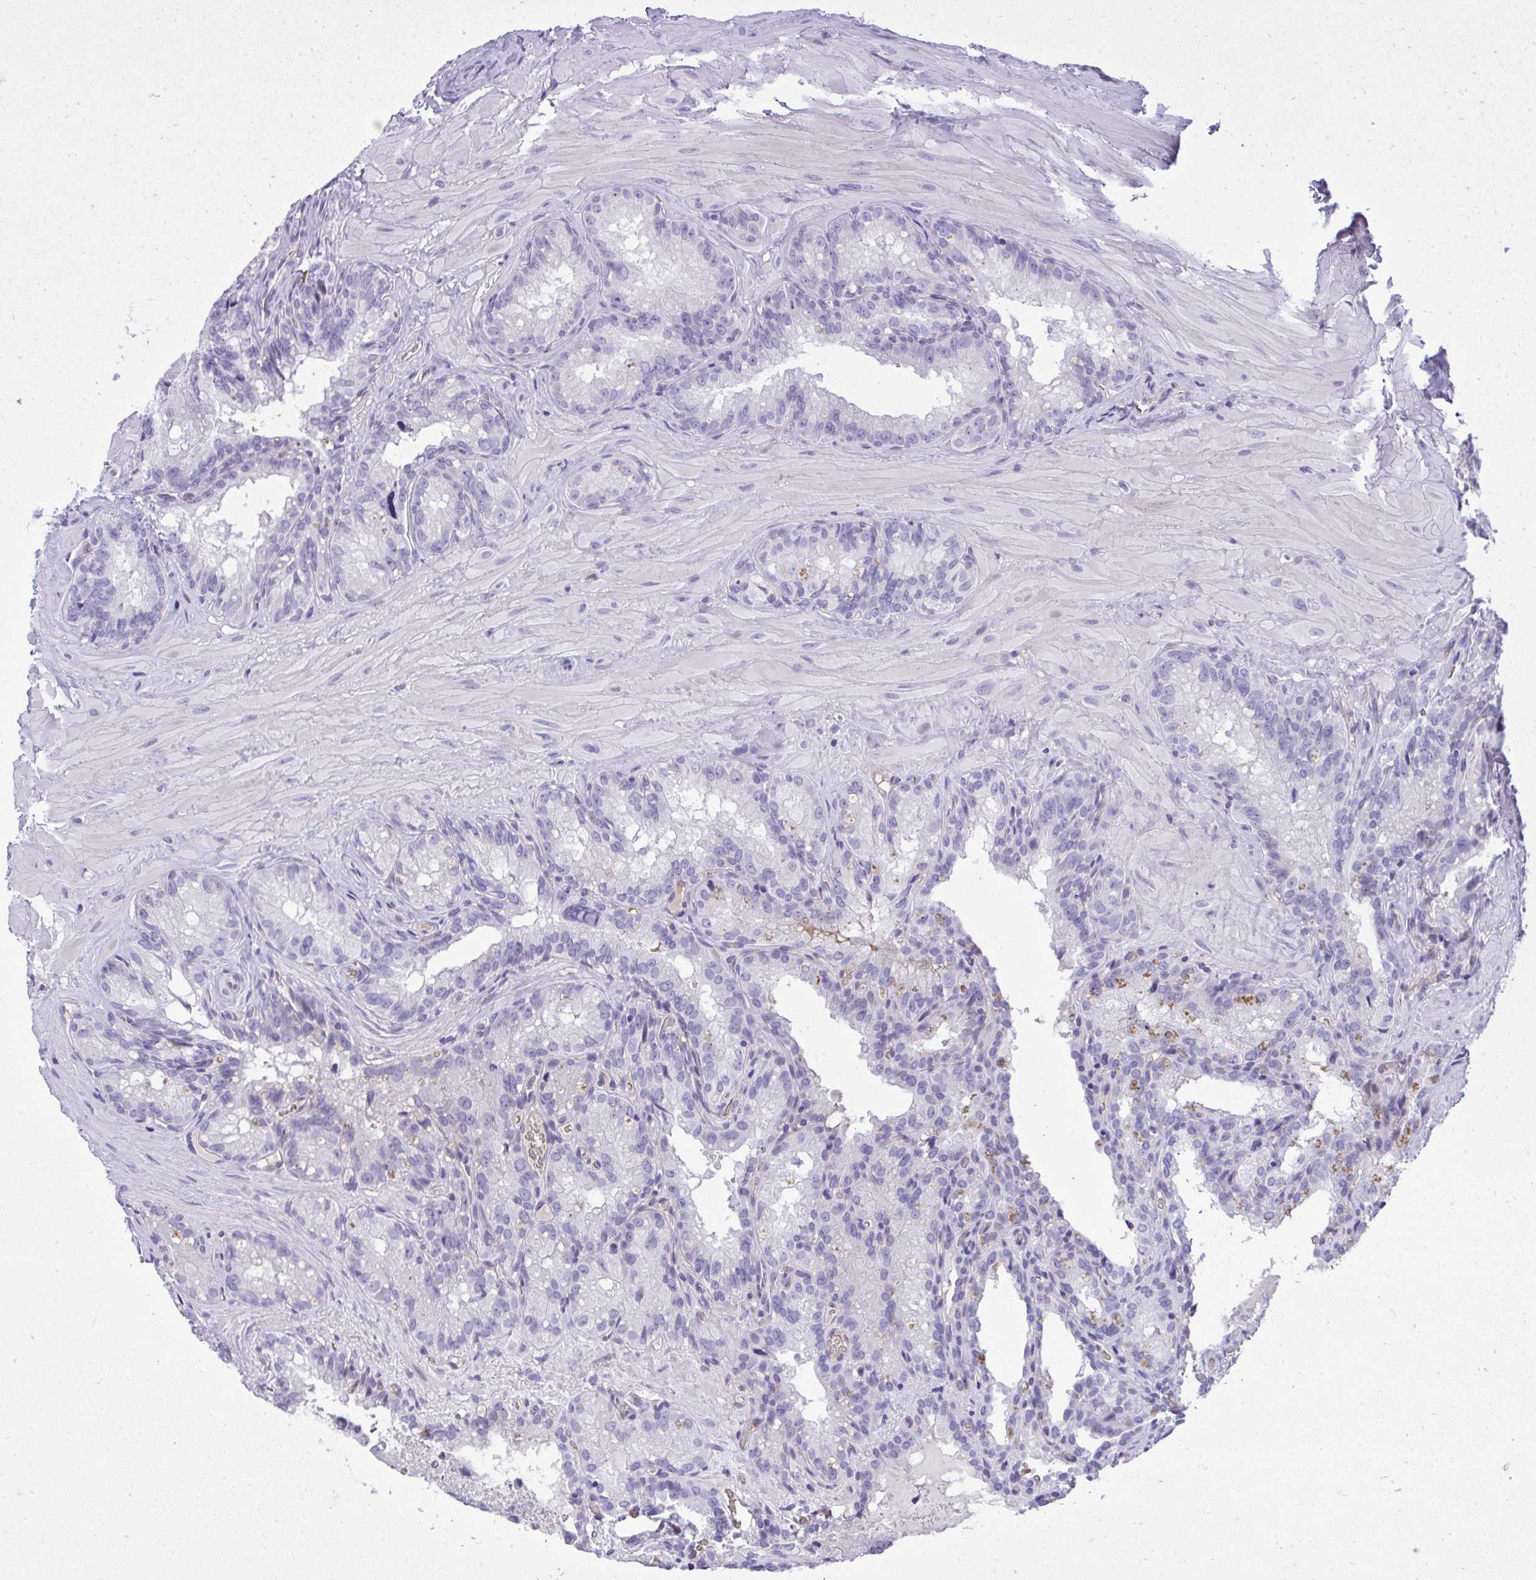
{"staining": {"intensity": "negative", "quantity": "none", "location": "none"}, "tissue": "seminal vesicle", "cell_type": "Glandular cells", "image_type": "normal", "snomed": [{"axis": "morphology", "description": "Normal tissue, NOS"}, {"axis": "topography", "description": "Seminal veicle"}], "caption": "Glandular cells are negative for protein expression in benign human seminal vesicle. (DAB (3,3'-diaminobenzidine) IHC visualized using brightfield microscopy, high magnification).", "gene": "PITPNM3", "patient": {"sex": "male", "age": 47}}